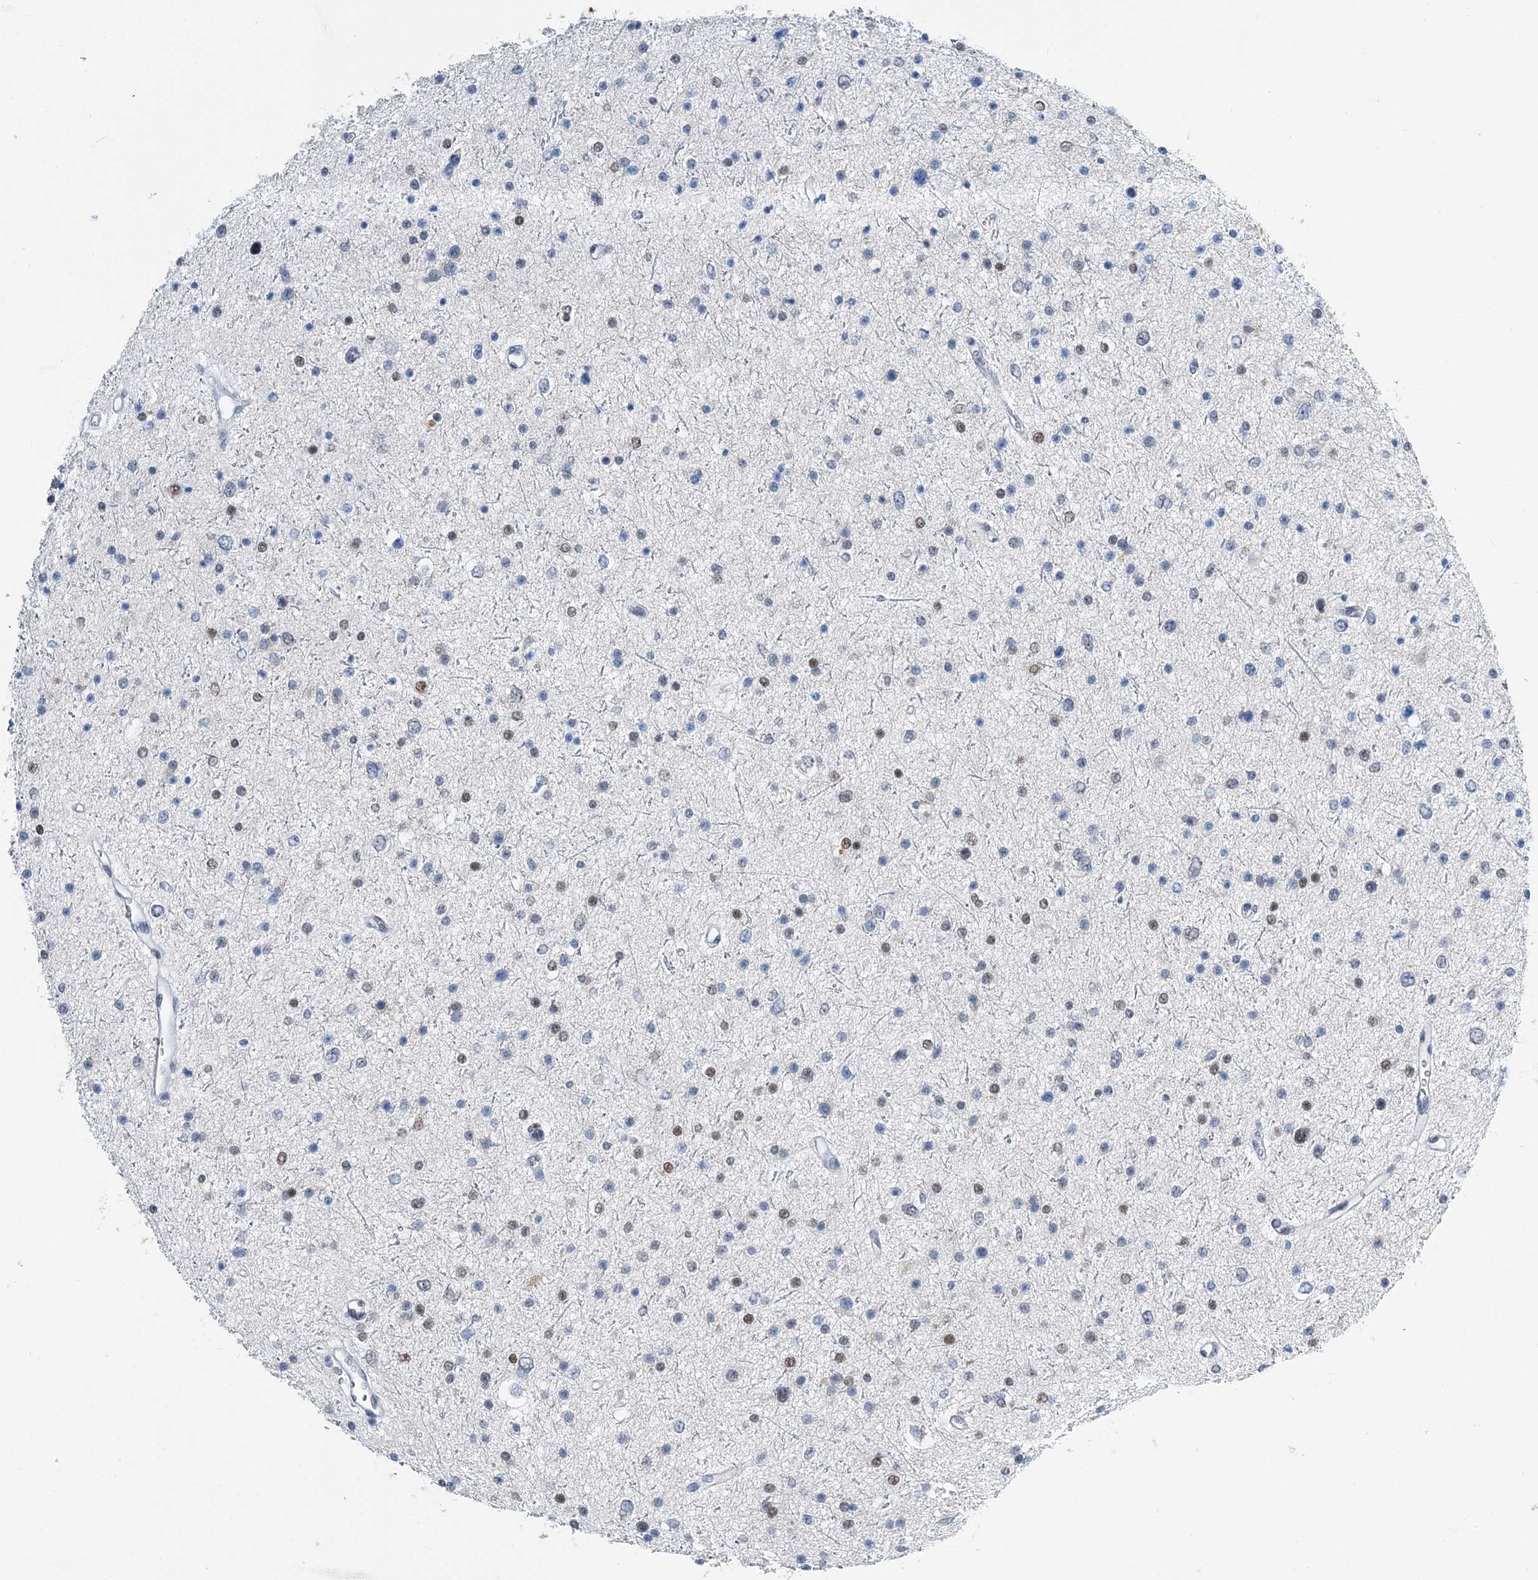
{"staining": {"intensity": "moderate", "quantity": "<25%", "location": "nuclear"}, "tissue": "glioma", "cell_type": "Tumor cells", "image_type": "cancer", "snomed": [{"axis": "morphology", "description": "Glioma, malignant, Low grade"}, {"axis": "topography", "description": "Brain"}], "caption": "This is an image of immunohistochemistry staining of malignant low-grade glioma, which shows moderate staining in the nuclear of tumor cells.", "gene": "HAT1", "patient": {"sex": "female", "age": 37}}